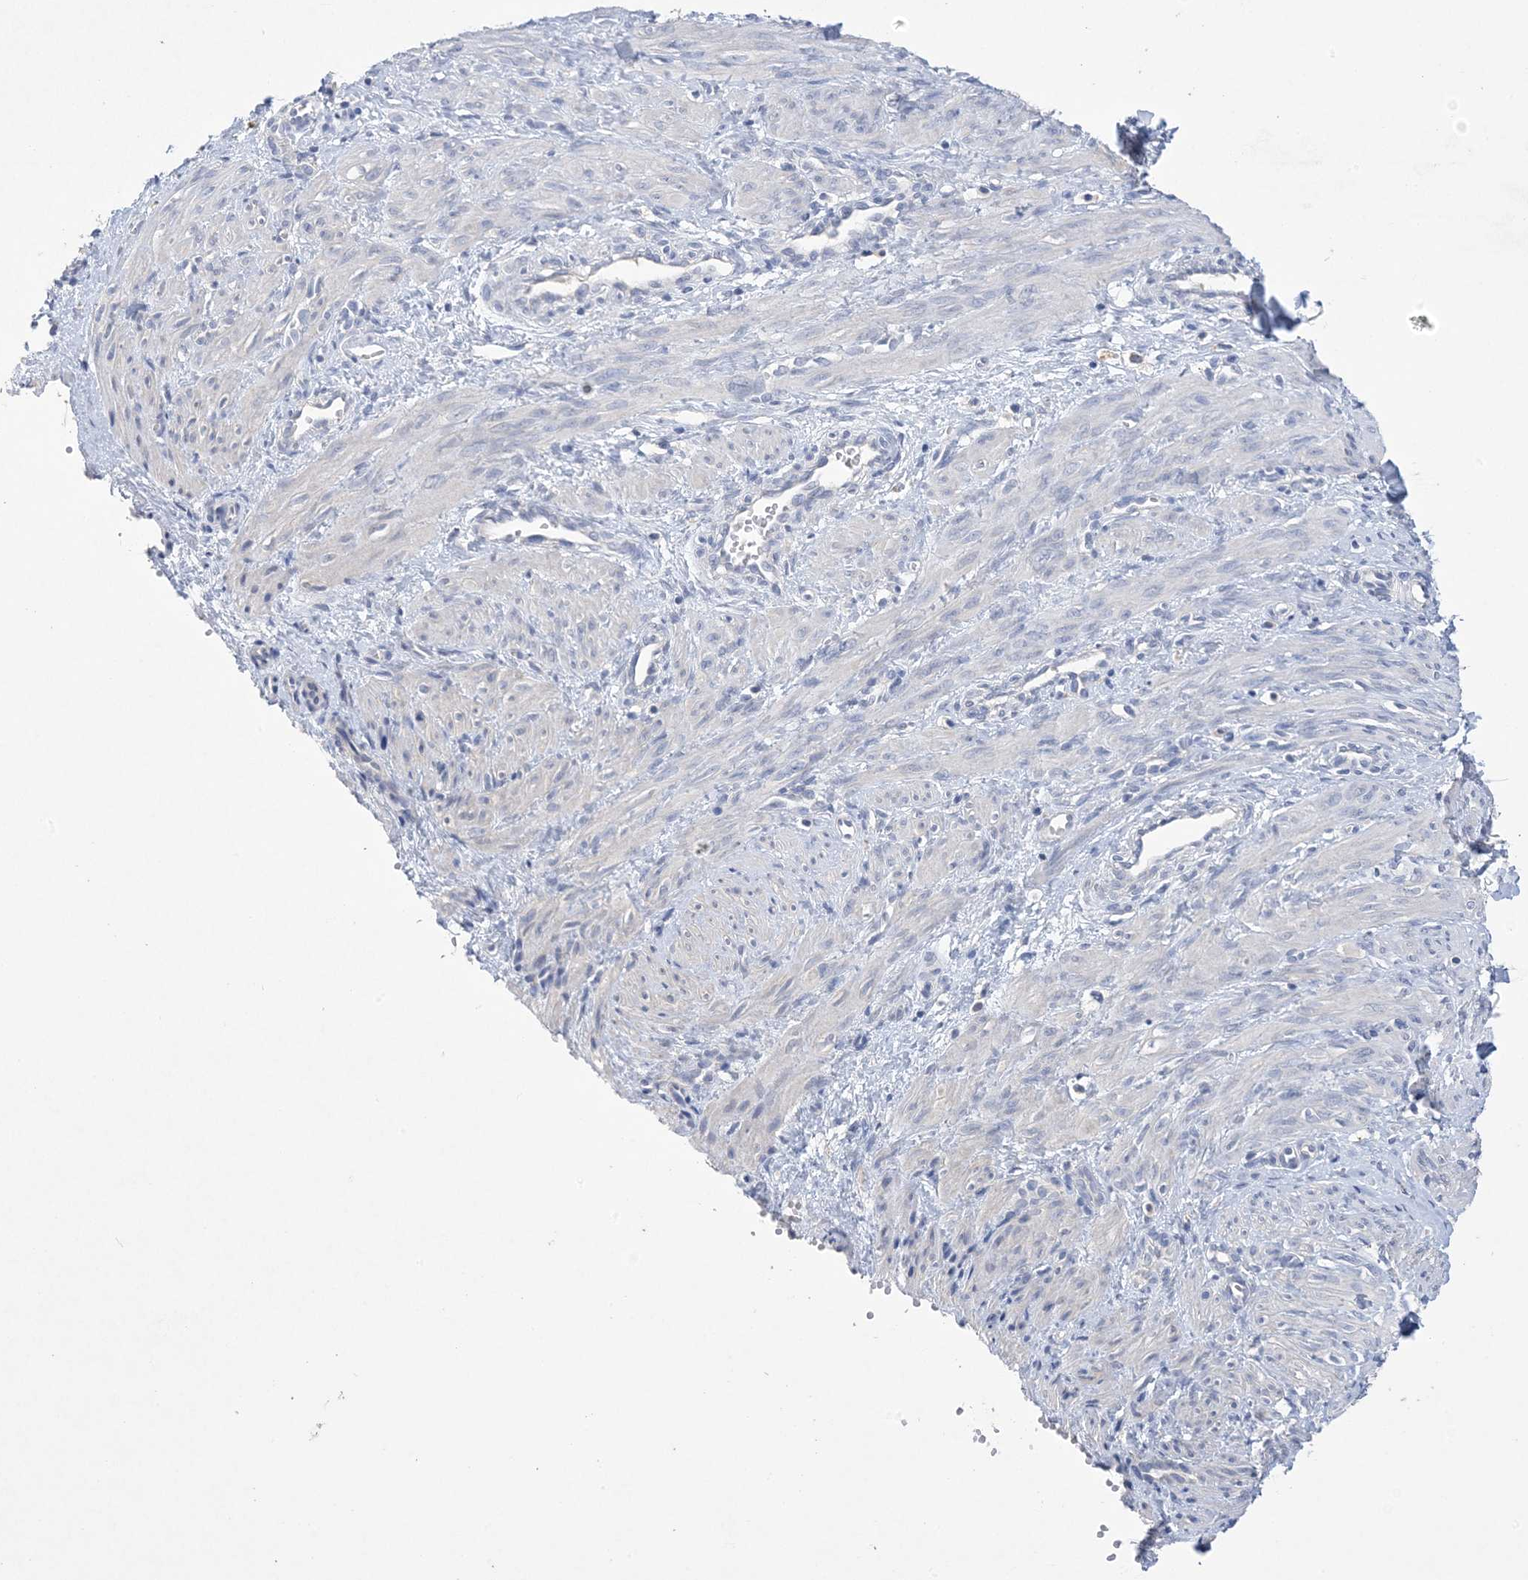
{"staining": {"intensity": "negative", "quantity": "none", "location": "none"}, "tissue": "smooth muscle", "cell_type": "Smooth muscle cells", "image_type": "normal", "snomed": [{"axis": "morphology", "description": "Normal tissue, NOS"}, {"axis": "topography", "description": "Endometrium"}], "caption": "Image shows no significant protein expression in smooth muscle cells of unremarkable smooth muscle.", "gene": "DSC3", "patient": {"sex": "female", "age": 33}}